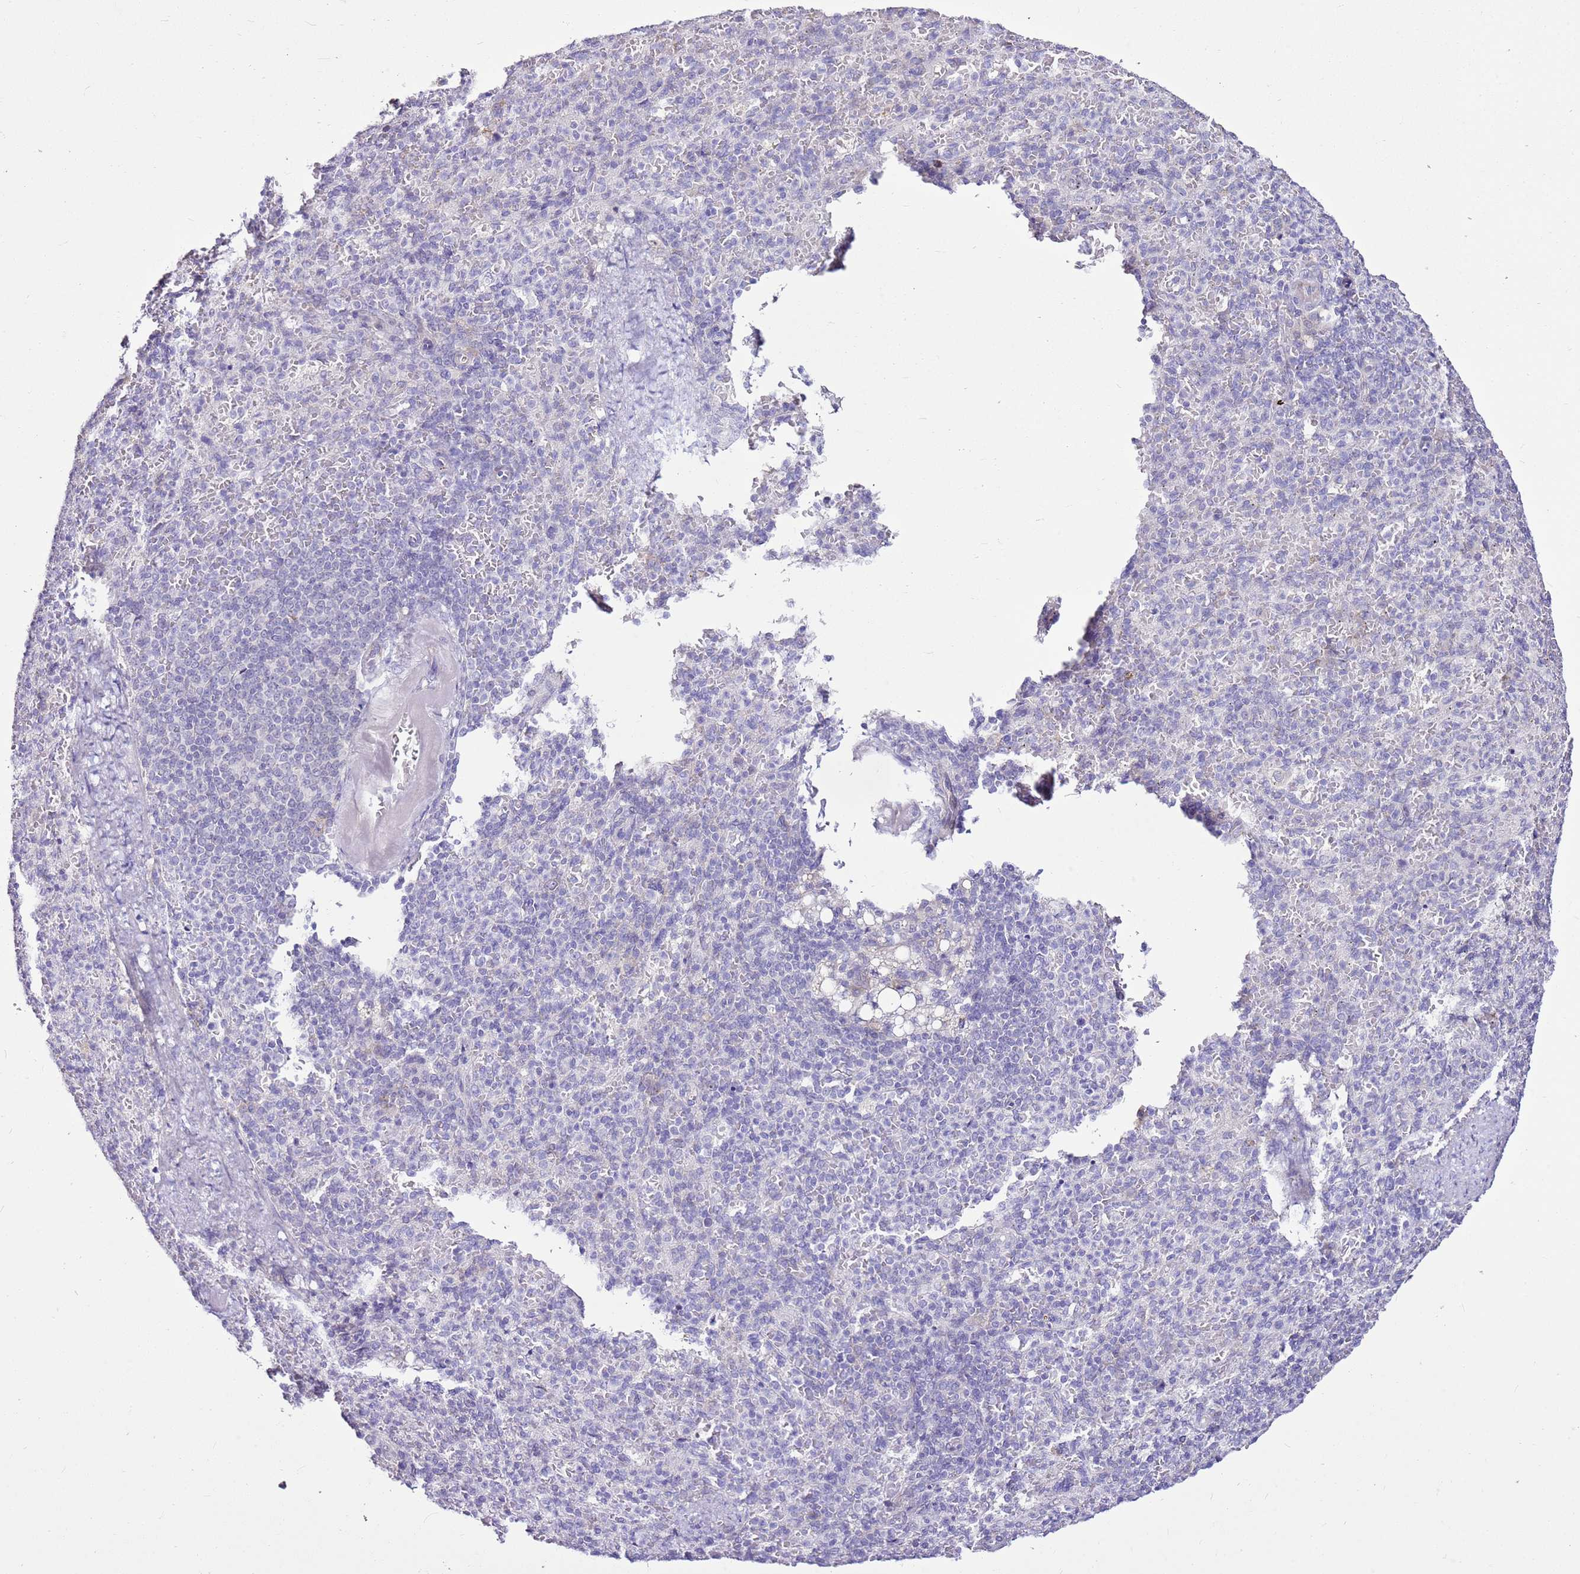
{"staining": {"intensity": "negative", "quantity": "none", "location": "none"}, "tissue": "spleen", "cell_type": "Cells in red pulp", "image_type": "normal", "snomed": [{"axis": "morphology", "description": "Normal tissue, NOS"}, {"axis": "topography", "description": "Spleen"}], "caption": "The micrograph shows no staining of cells in red pulp in unremarkable spleen. Nuclei are stained in blue.", "gene": "SLC38A5", "patient": {"sex": "female", "age": 74}}